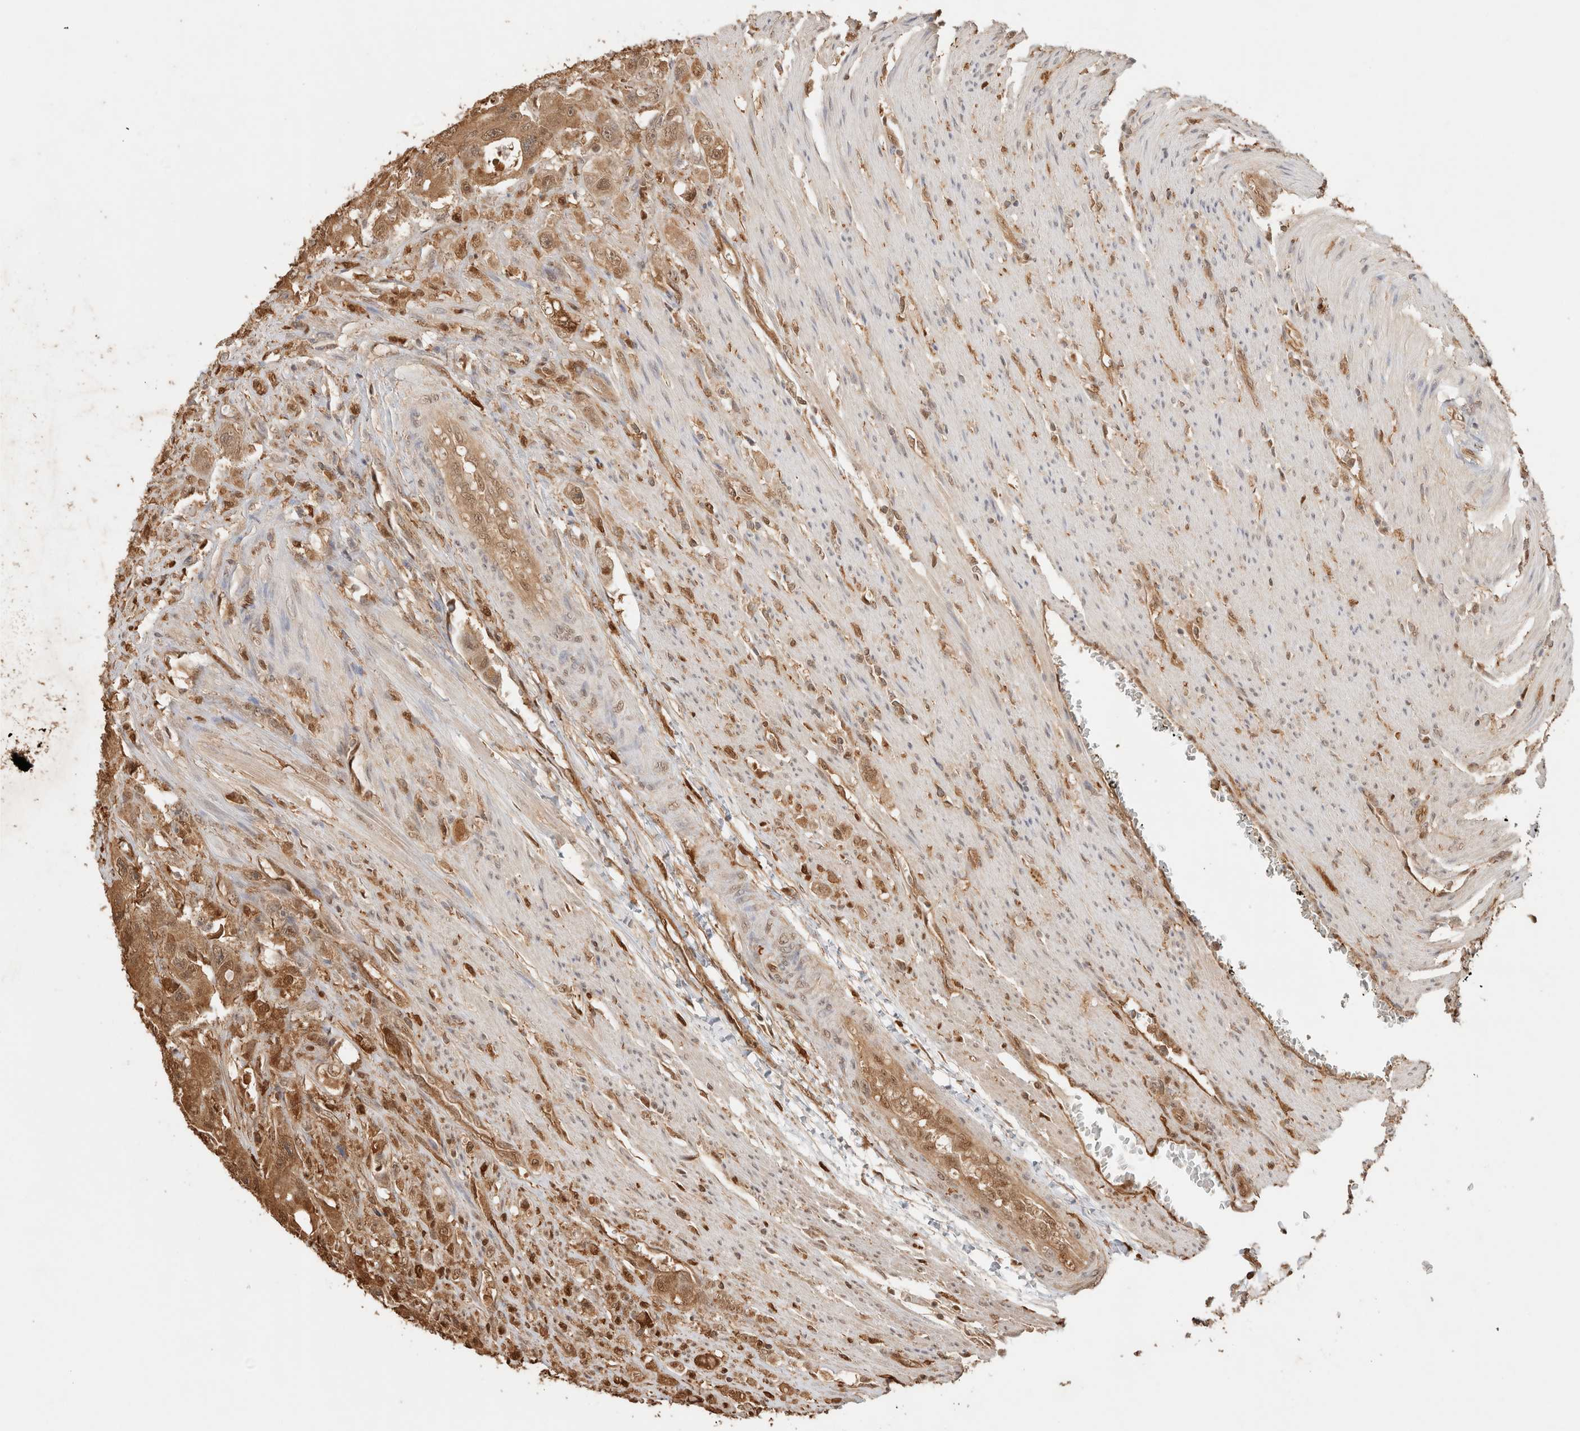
{"staining": {"intensity": "moderate", "quantity": ">75%", "location": "cytoplasmic/membranous,nuclear"}, "tissue": "colorectal cancer", "cell_type": "Tumor cells", "image_type": "cancer", "snomed": [{"axis": "morphology", "description": "Adenocarcinoma, NOS"}, {"axis": "topography", "description": "Colon"}], "caption": "Protein expression analysis of colorectal cancer (adenocarcinoma) reveals moderate cytoplasmic/membranous and nuclear positivity in approximately >75% of tumor cells. The staining is performed using DAB (3,3'-diaminobenzidine) brown chromogen to label protein expression. The nuclei are counter-stained blue using hematoxylin.", "gene": "YWHAH", "patient": {"sex": "female", "age": 46}}